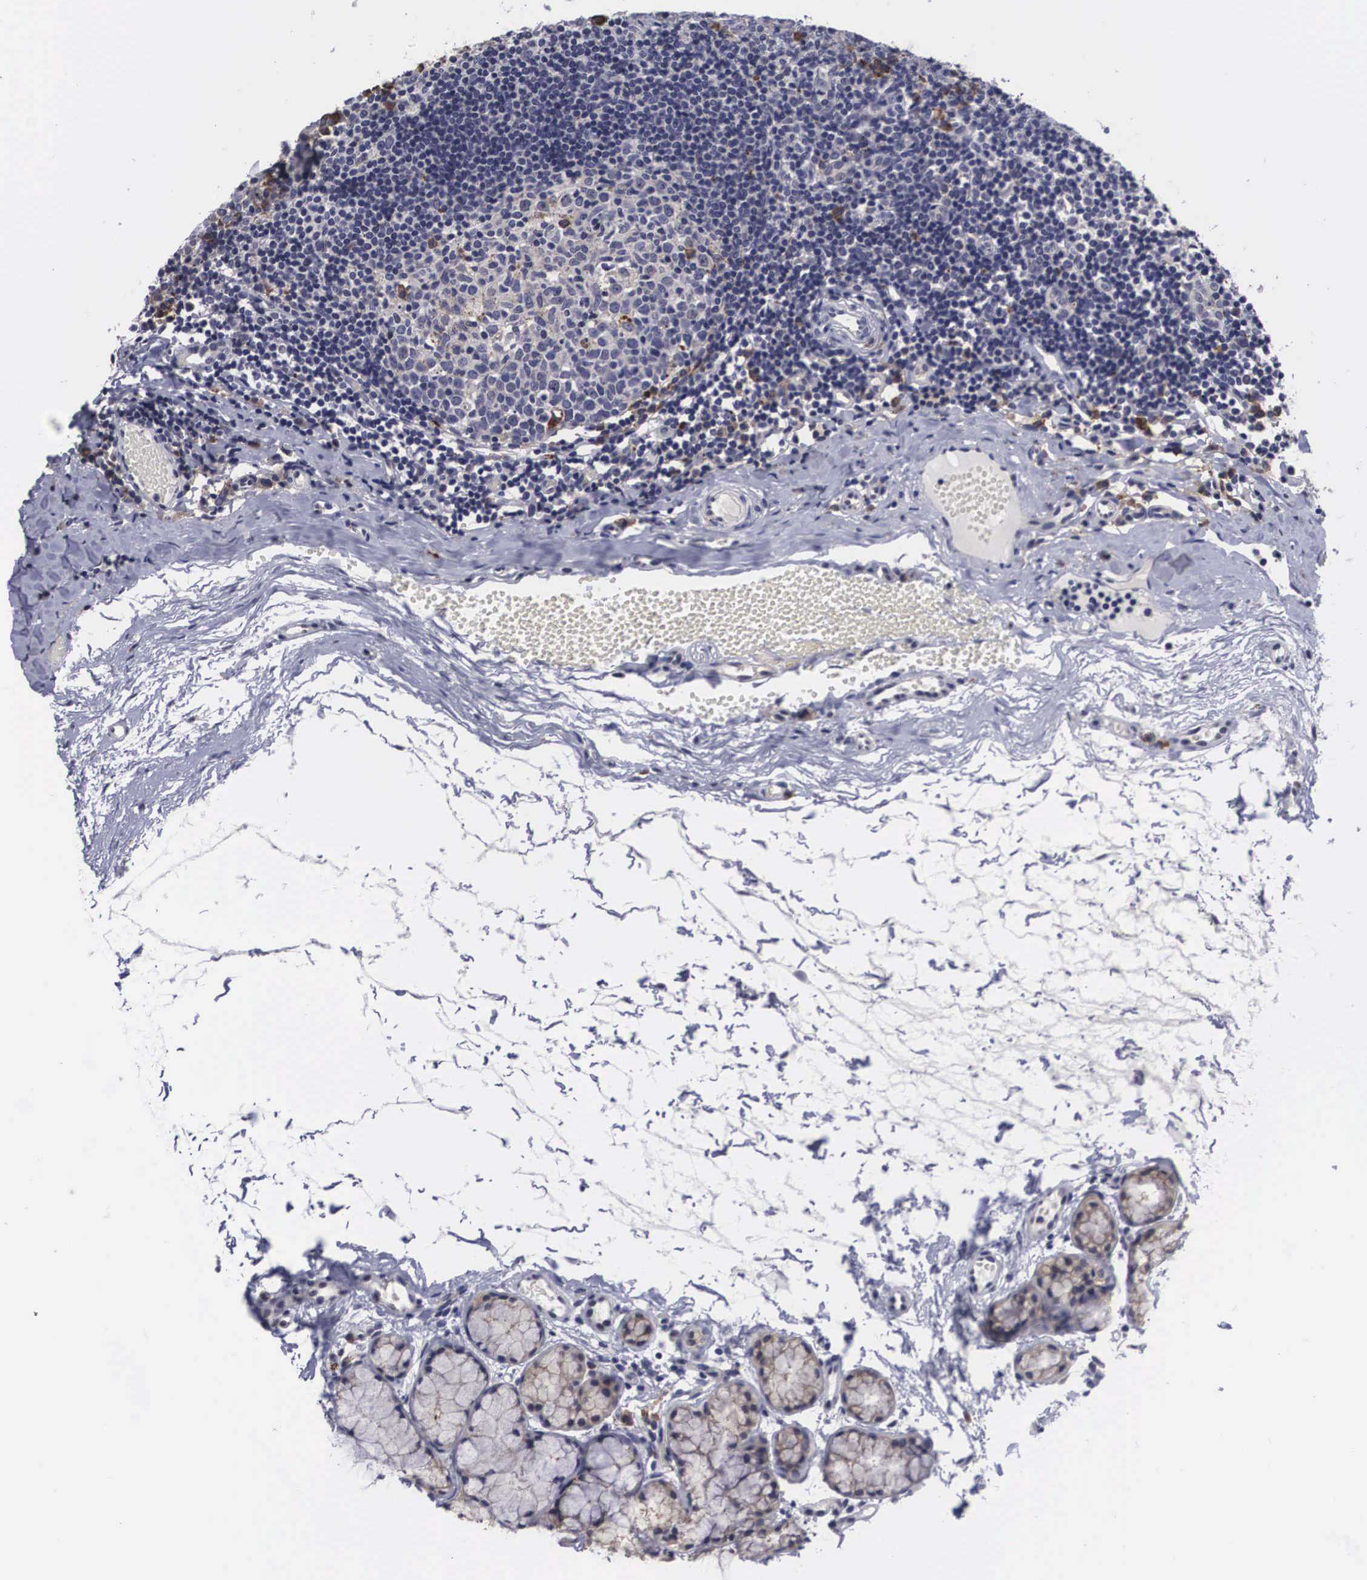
{"staining": {"intensity": "moderate", "quantity": "<25%", "location": "cytoplasmic/membranous"}, "tissue": "tonsil", "cell_type": "Germinal center cells", "image_type": "normal", "snomed": [{"axis": "morphology", "description": "Normal tissue, NOS"}, {"axis": "topography", "description": "Tonsil"}], "caption": "Tonsil stained for a protein exhibits moderate cytoplasmic/membranous positivity in germinal center cells. Nuclei are stained in blue.", "gene": "CRELD2", "patient": {"sex": "female", "age": 41}}